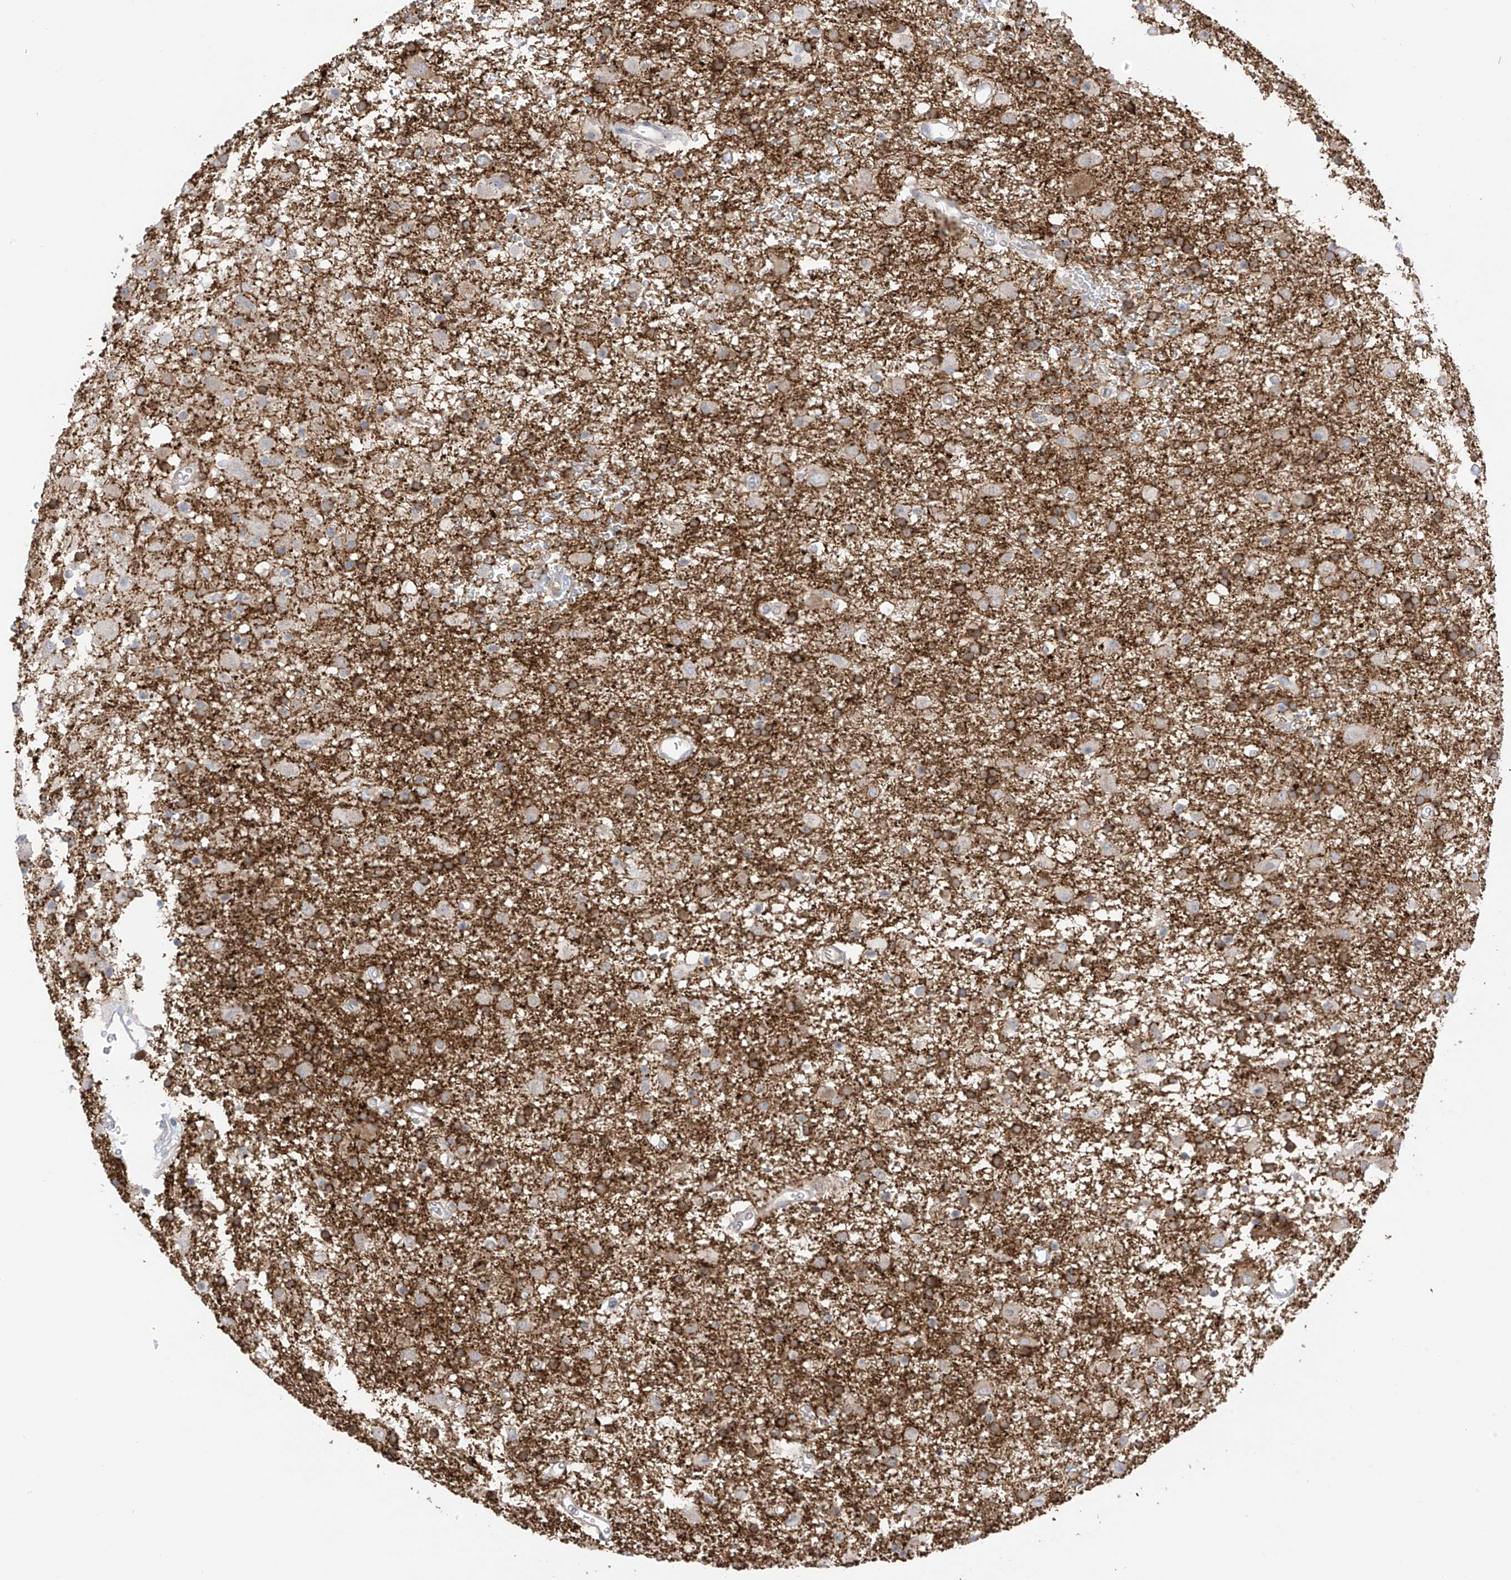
{"staining": {"intensity": "moderate", "quantity": "<25%", "location": "cytoplasmic/membranous"}, "tissue": "glioma", "cell_type": "Tumor cells", "image_type": "cancer", "snomed": [{"axis": "morphology", "description": "Glioma, malignant, Low grade"}, {"axis": "topography", "description": "Brain"}], "caption": "The immunohistochemical stain highlights moderate cytoplasmic/membranous positivity in tumor cells of malignant glioma (low-grade) tissue.", "gene": "NALCN", "patient": {"sex": "male", "age": 65}}